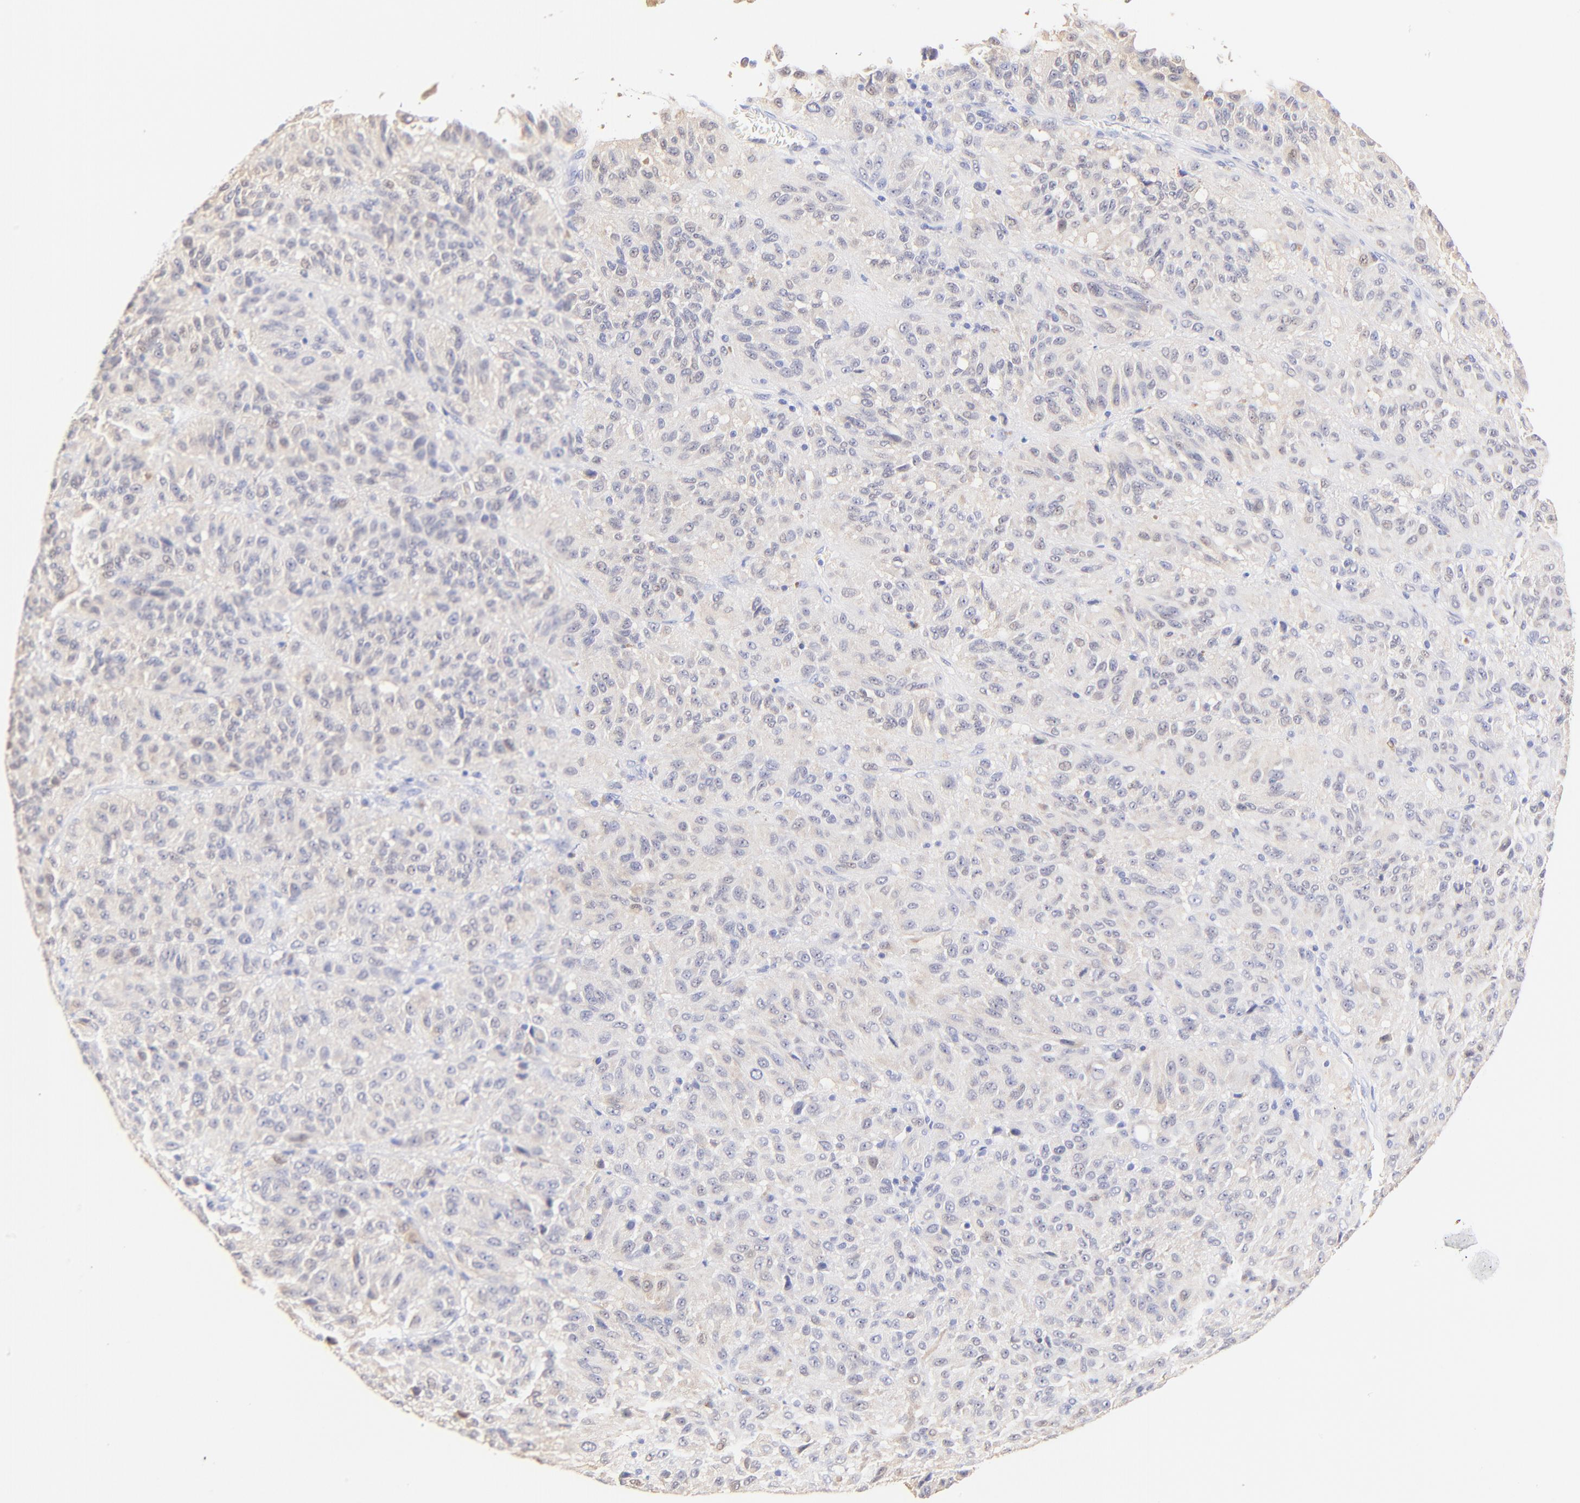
{"staining": {"intensity": "weak", "quantity": "25%-75%", "location": "cytoplasmic/membranous,nuclear"}, "tissue": "melanoma", "cell_type": "Tumor cells", "image_type": "cancer", "snomed": [{"axis": "morphology", "description": "Malignant melanoma, Metastatic site"}, {"axis": "topography", "description": "Lung"}], "caption": "The image displays staining of melanoma, revealing weak cytoplasmic/membranous and nuclear protein positivity (brown color) within tumor cells.", "gene": "ASB9", "patient": {"sex": "male", "age": 64}}